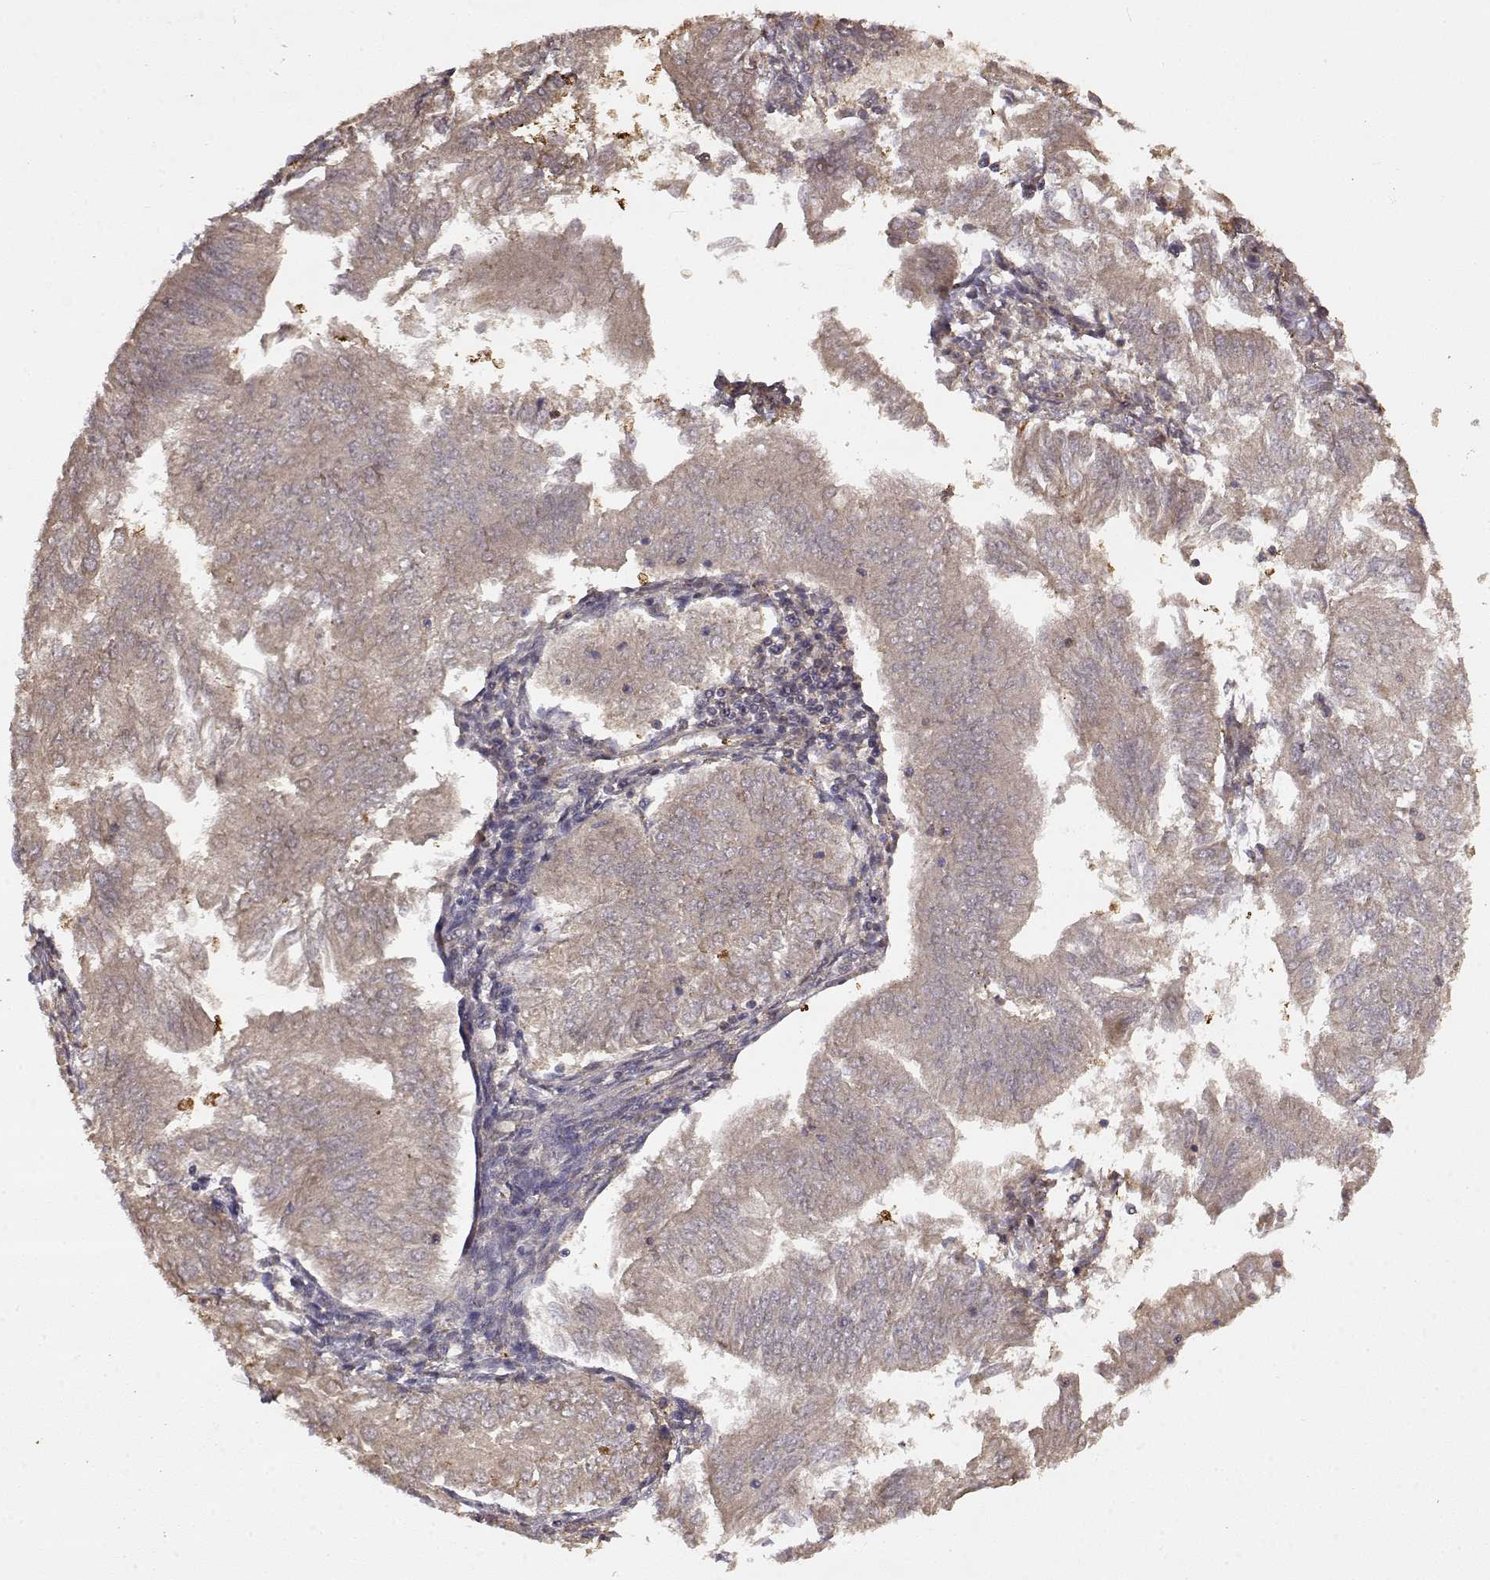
{"staining": {"intensity": "weak", "quantity": ">75%", "location": "cytoplasmic/membranous"}, "tissue": "endometrial cancer", "cell_type": "Tumor cells", "image_type": "cancer", "snomed": [{"axis": "morphology", "description": "Adenocarcinoma, NOS"}, {"axis": "topography", "description": "Endometrium"}], "caption": "Immunohistochemistry of human endometrial cancer (adenocarcinoma) exhibits low levels of weak cytoplasmic/membranous staining in about >75% of tumor cells. The protein of interest is shown in brown color, while the nuclei are stained blue.", "gene": "CRIM1", "patient": {"sex": "female", "age": 53}}